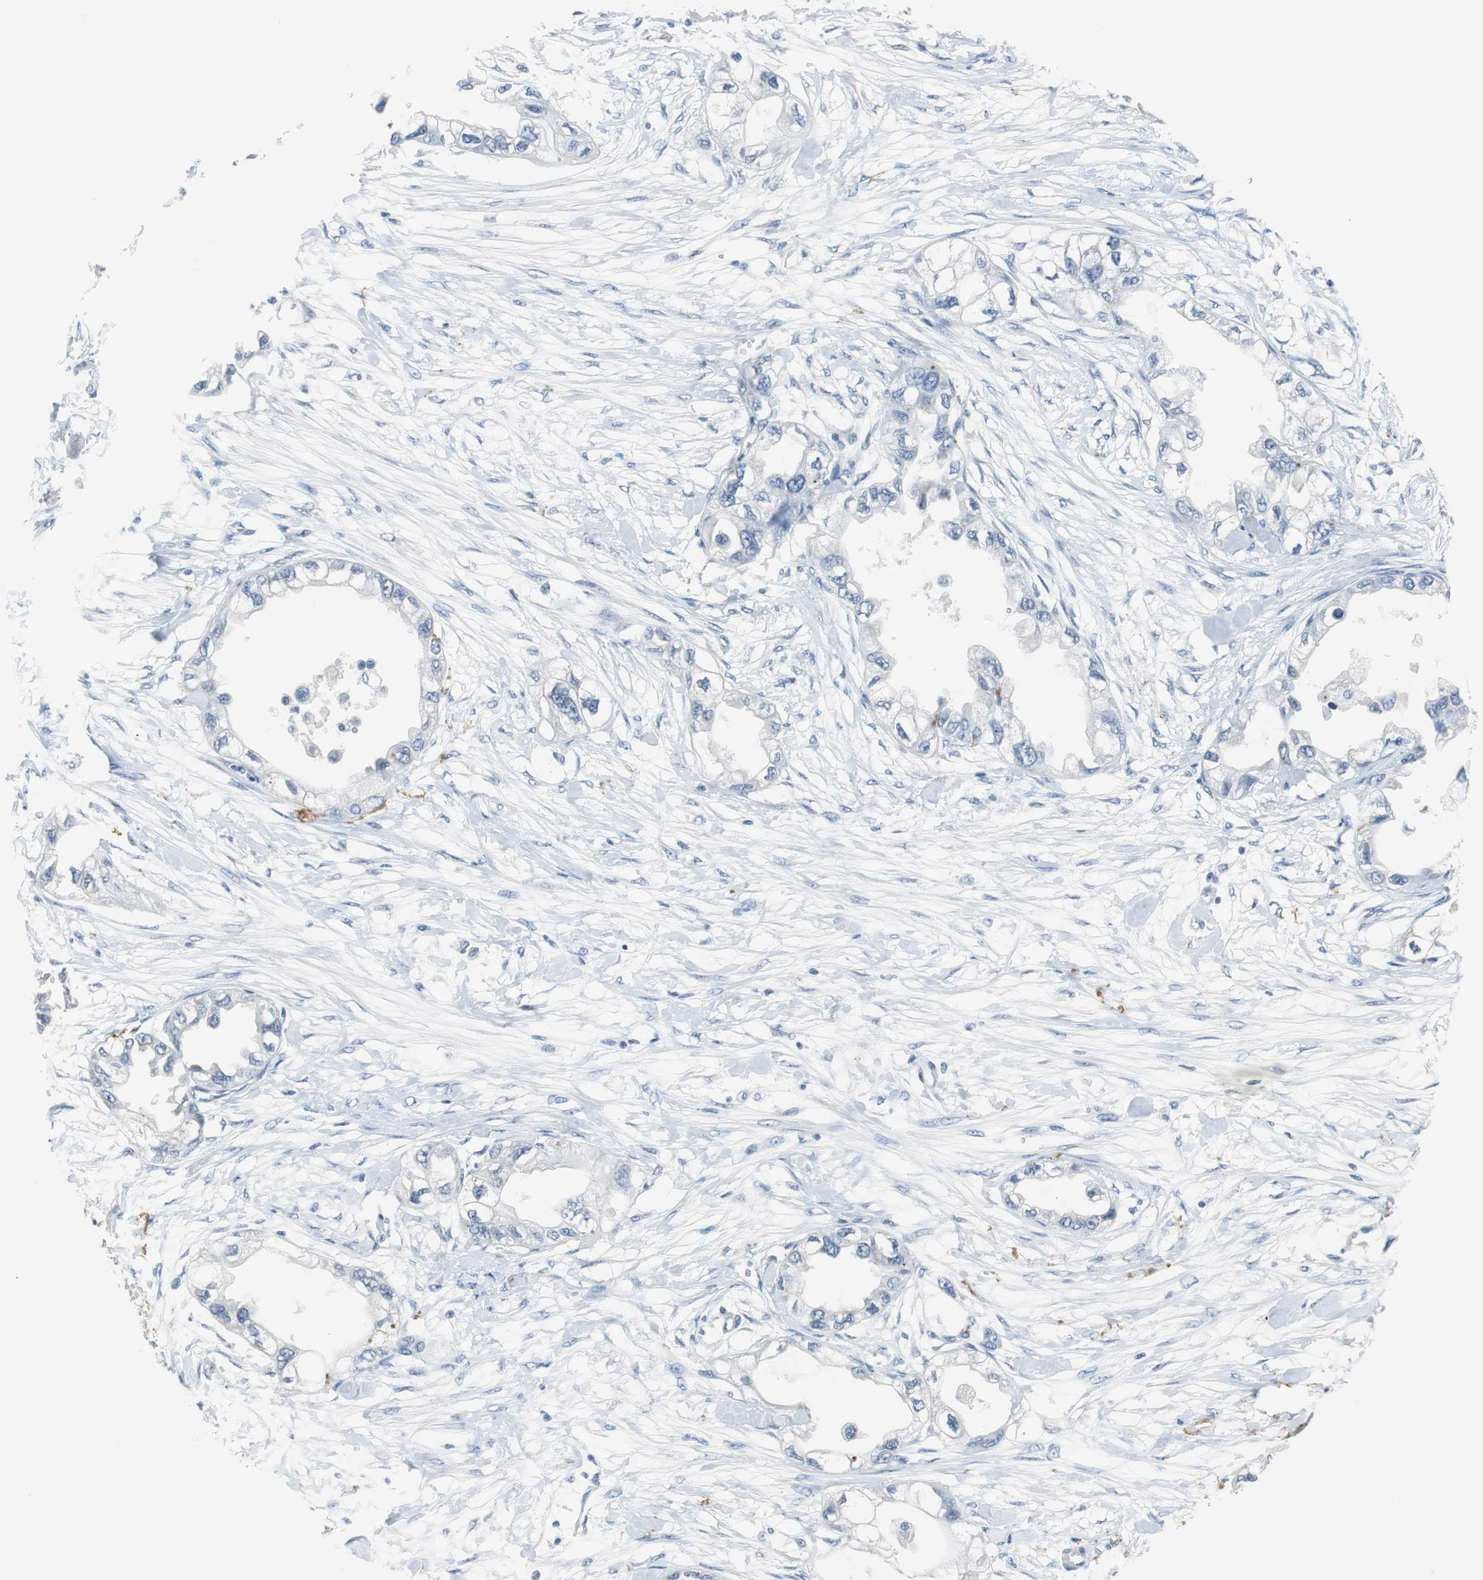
{"staining": {"intensity": "negative", "quantity": "none", "location": "none"}, "tissue": "endometrial cancer", "cell_type": "Tumor cells", "image_type": "cancer", "snomed": [{"axis": "morphology", "description": "Adenocarcinoma, NOS"}, {"axis": "topography", "description": "Endometrium"}], "caption": "Immunohistochemical staining of endometrial cancer (adenocarcinoma) shows no significant expression in tumor cells.", "gene": "MUC7", "patient": {"sex": "female", "age": 67}}